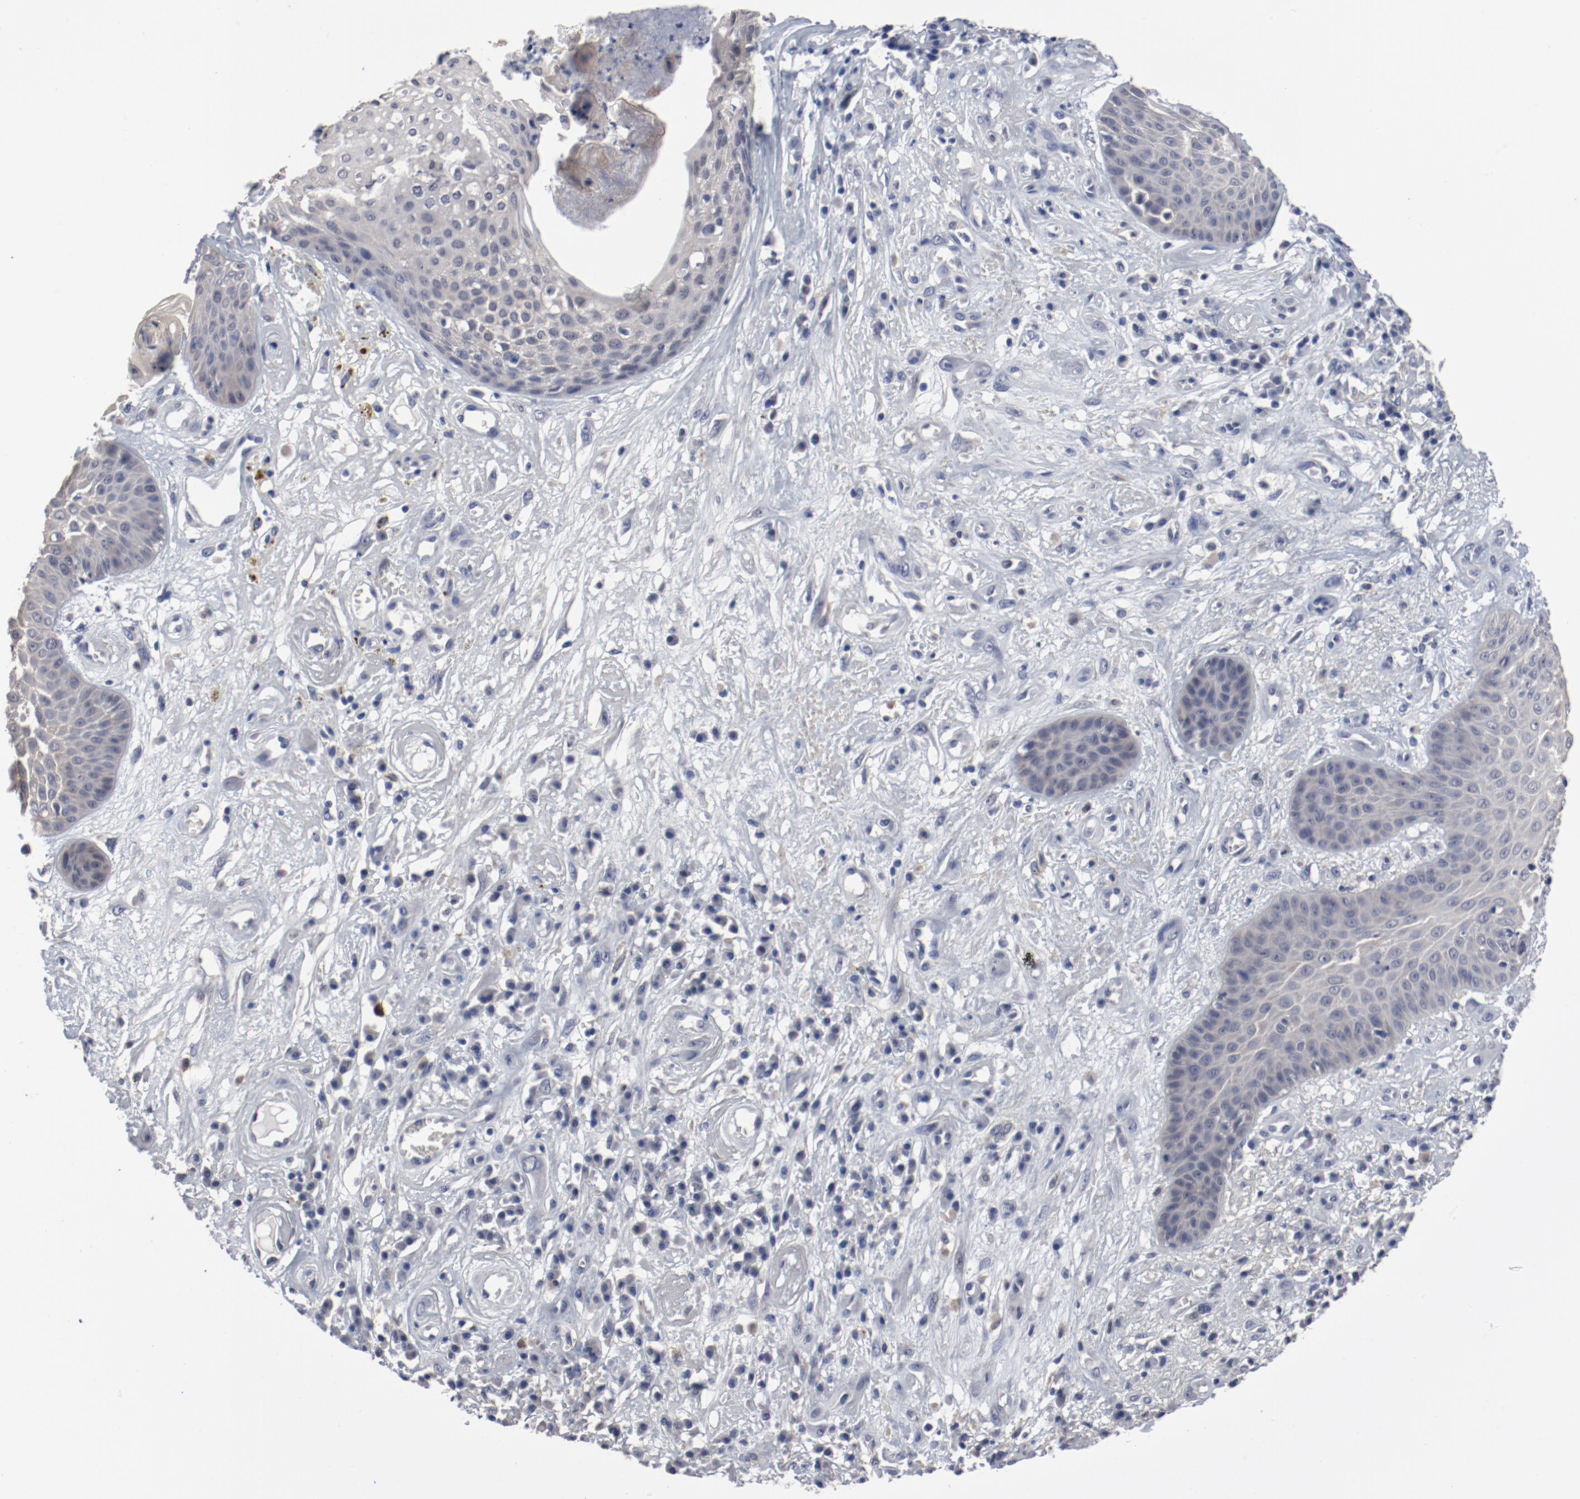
{"staining": {"intensity": "negative", "quantity": "none", "location": "none"}, "tissue": "skin cancer", "cell_type": "Tumor cells", "image_type": "cancer", "snomed": [{"axis": "morphology", "description": "Squamous cell carcinoma, NOS"}, {"axis": "topography", "description": "Skin"}], "caption": "This is a micrograph of IHC staining of skin cancer (squamous cell carcinoma), which shows no positivity in tumor cells. Nuclei are stained in blue.", "gene": "ANKLE2", "patient": {"sex": "male", "age": 65}}